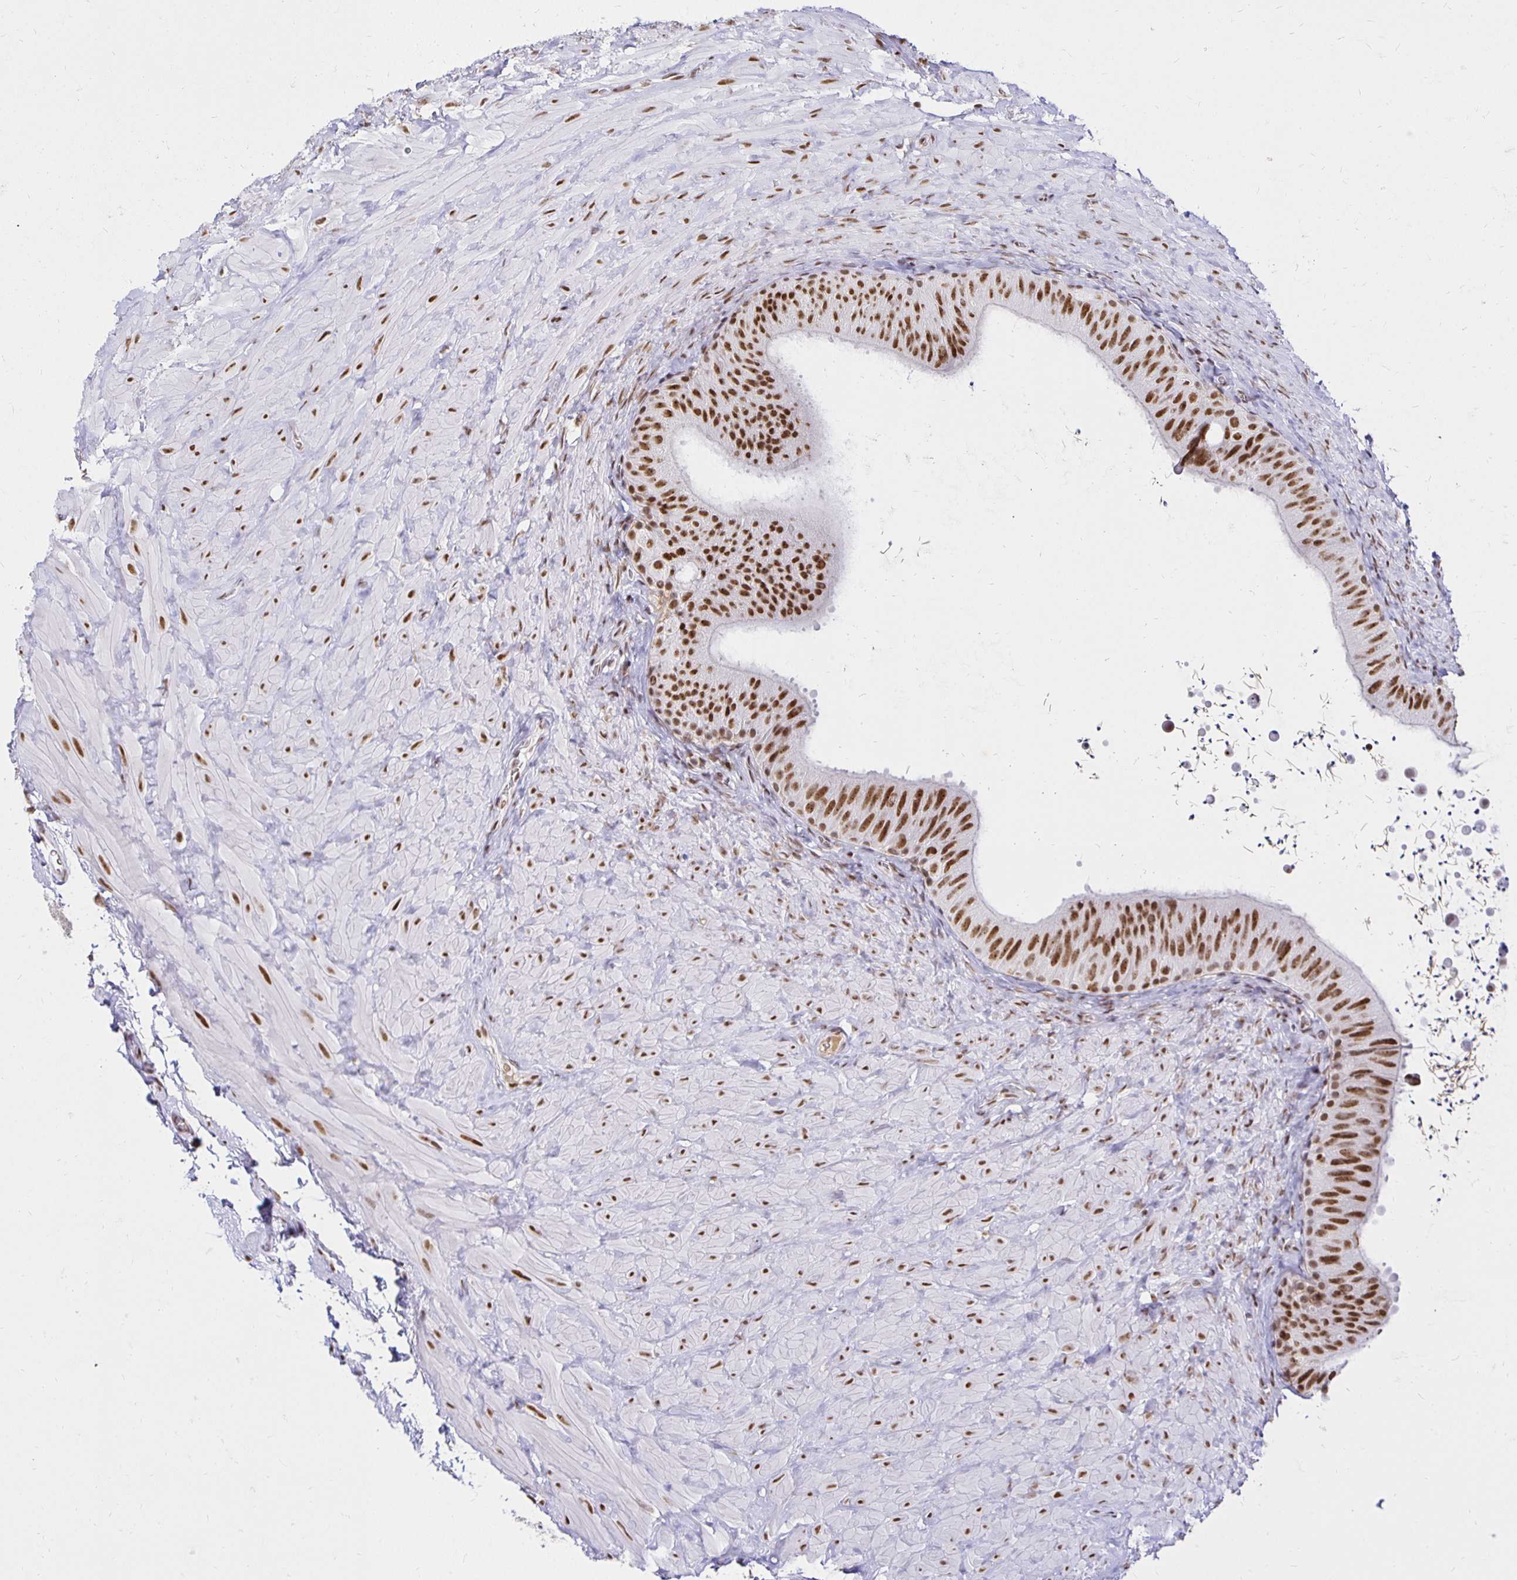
{"staining": {"intensity": "strong", "quantity": ">75%", "location": "nuclear"}, "tissue": "epididymis", "cell_type": "Glandular cells", "image_type": "normal", "snomed": [{"axis": "morphology", "description": "Normal tissue, NOS"}, {"axis": "topography", "description": "Epididymis, spermatic cord, NOS"}, {"axis": "topography", "description": "Epididymis"}], "caption": "Human epididymis stained with a brown dye displays strong nuclear positive expression in approximately >75% of glandular cells.", "gene": "ZNF579", "patient": {"sex": "male", "age": 31}}